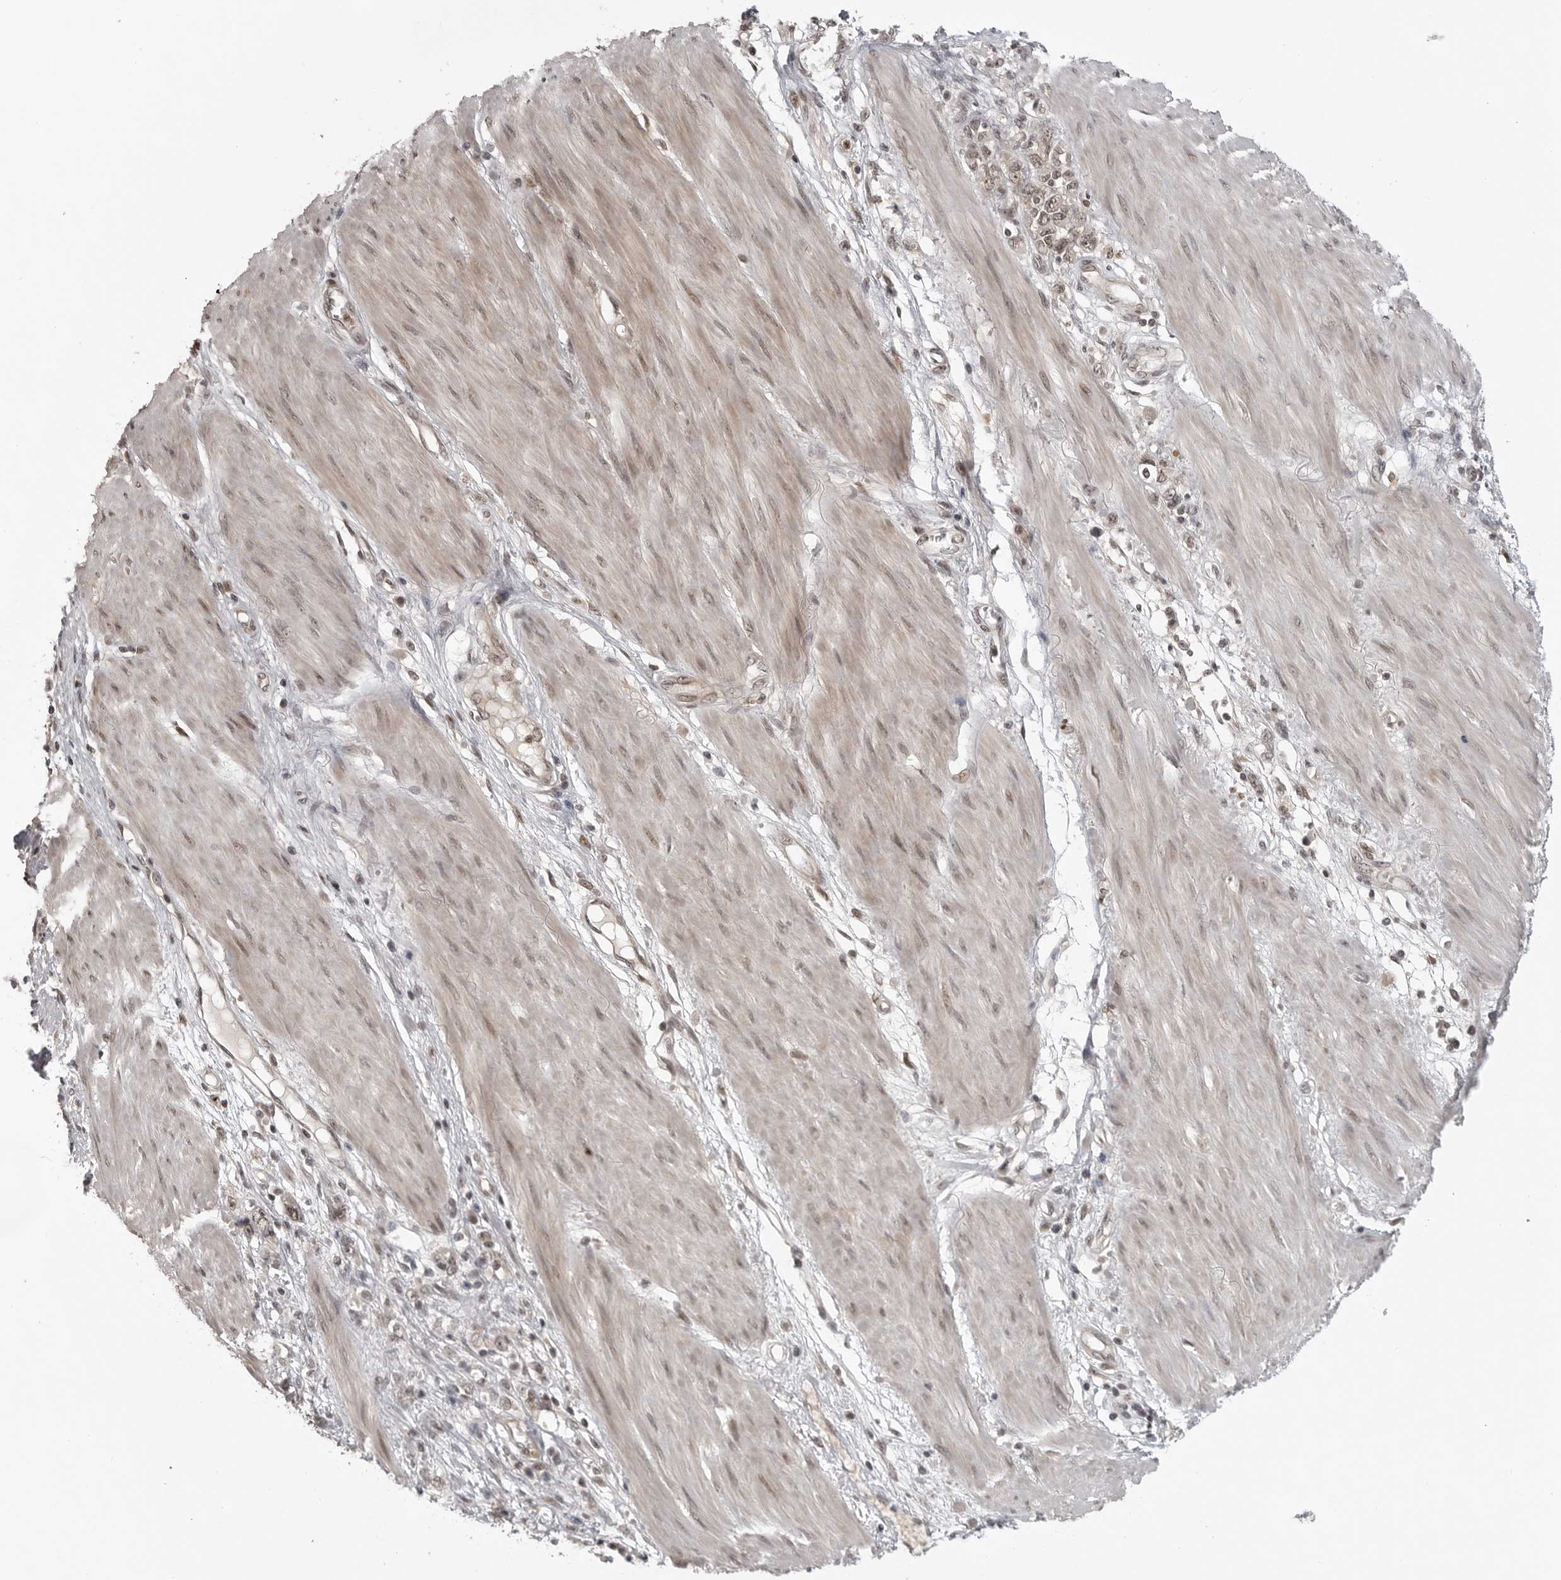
{"staining": {"intensity": "weak", "quantity": ">75%", "location": "nuclear"}, "tissue": "stomach cancer", "cell_type": "Tumor cells", "image_type": "cancer", "snomed": [{"axis": "morphology", "description": "Adenocarcinoma, NOS"}, {"axis": "topography", "description": "Stomach"}], "caption": "A low amount of weak nuclear staining is present in about >75% of tumor cells in stomach adenocarcinoma tissue.", "gene": "PEG3", "patient": {"sex": "female", "age": 76}}